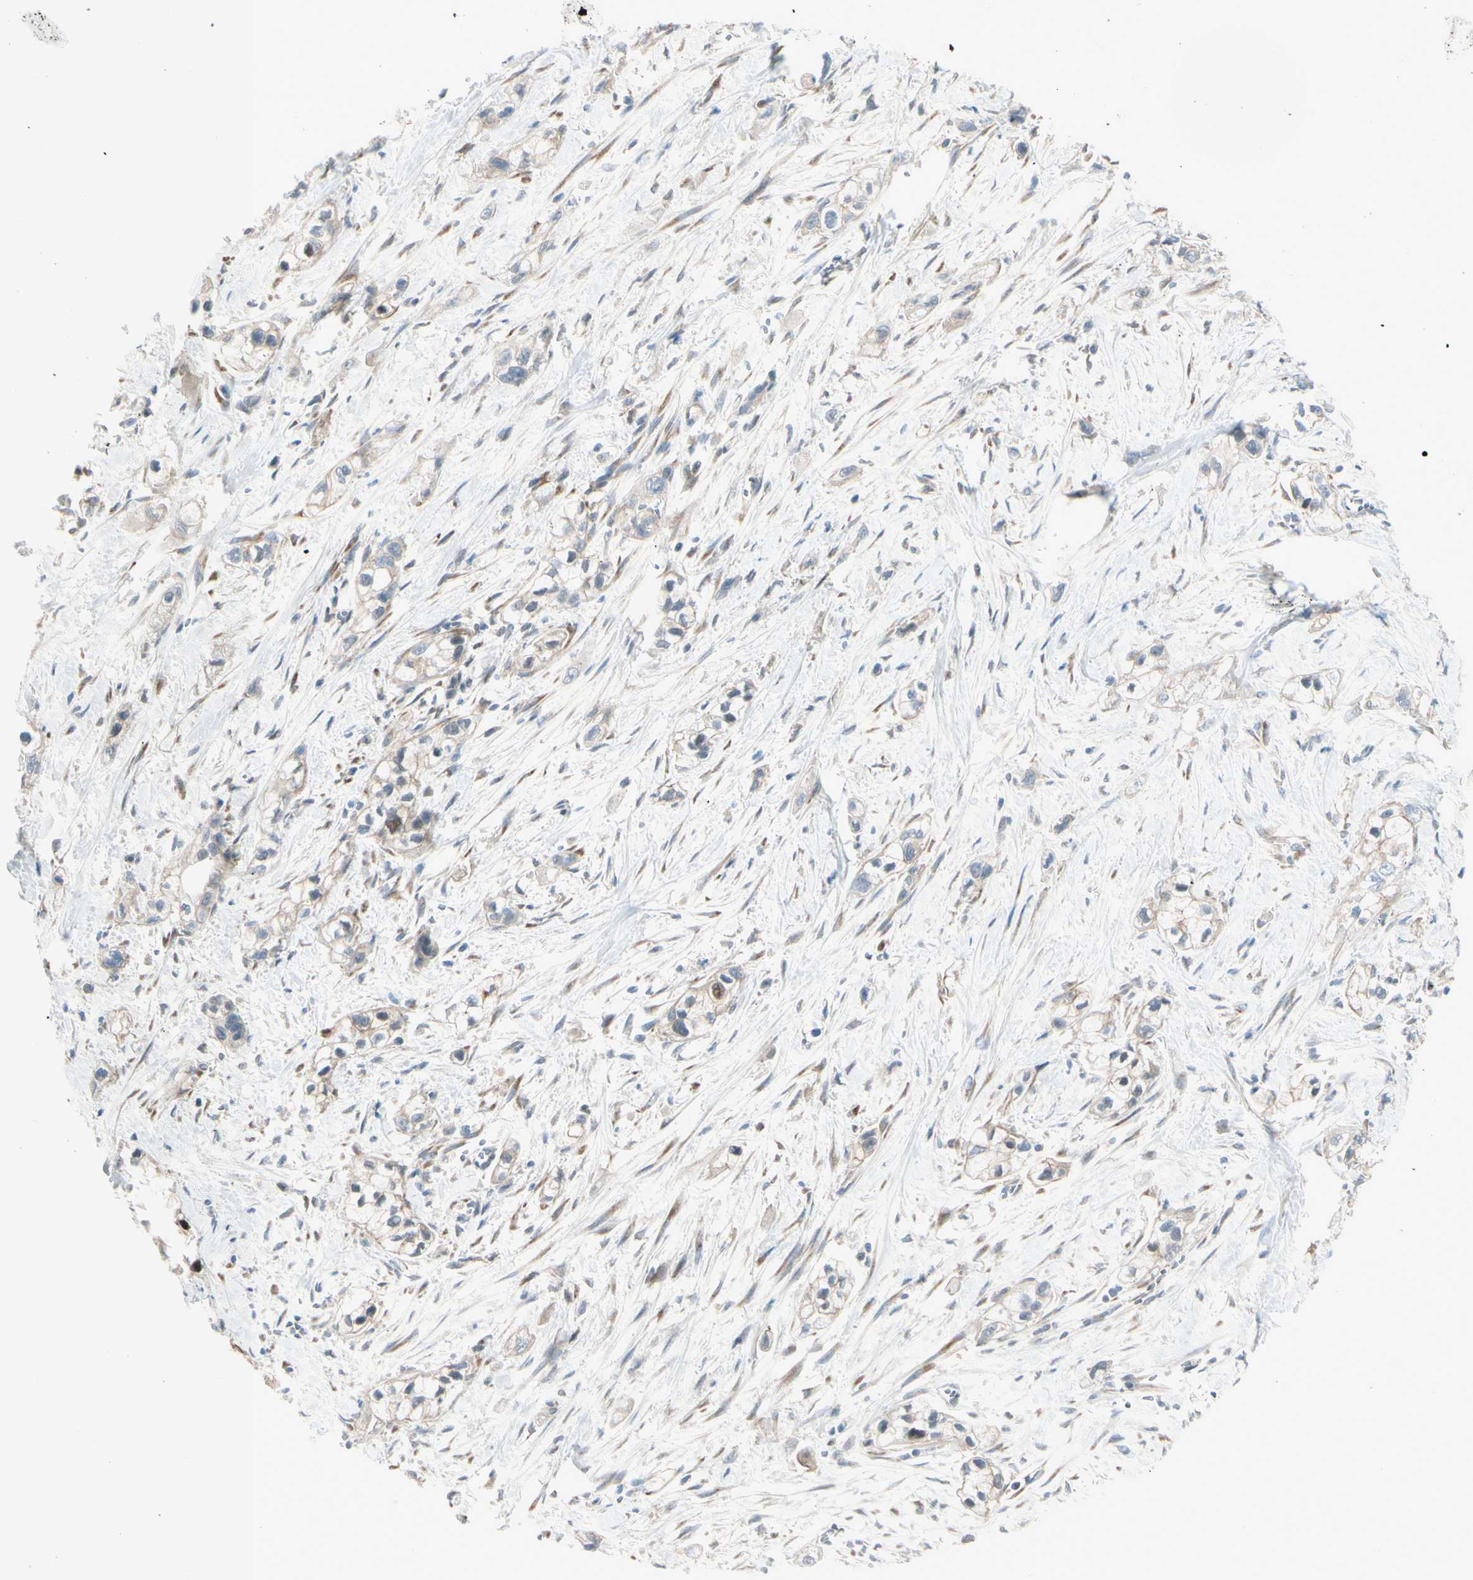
{"staining": {"intensity": "weak", "quantity": "25%-75%", "location": "cytoplasmic/membranous"}, "tissue": "pancreatic cancer", "cell_type": "Tumor cells", "image_type": "cancer", "snomed": [{"axis": "morphology", "description": "Adenocarcinoma, NOS"}, {"axis": "topography", "description": "Pancreas"}], "caption": "A micrograph of human pancreatic cancer stained for a protein demonstrates weak cytoplasmic/membranous brown staining in tumor cells.", "gene": "PTTG1", "patient": {"sex": "male", "age": 74}}